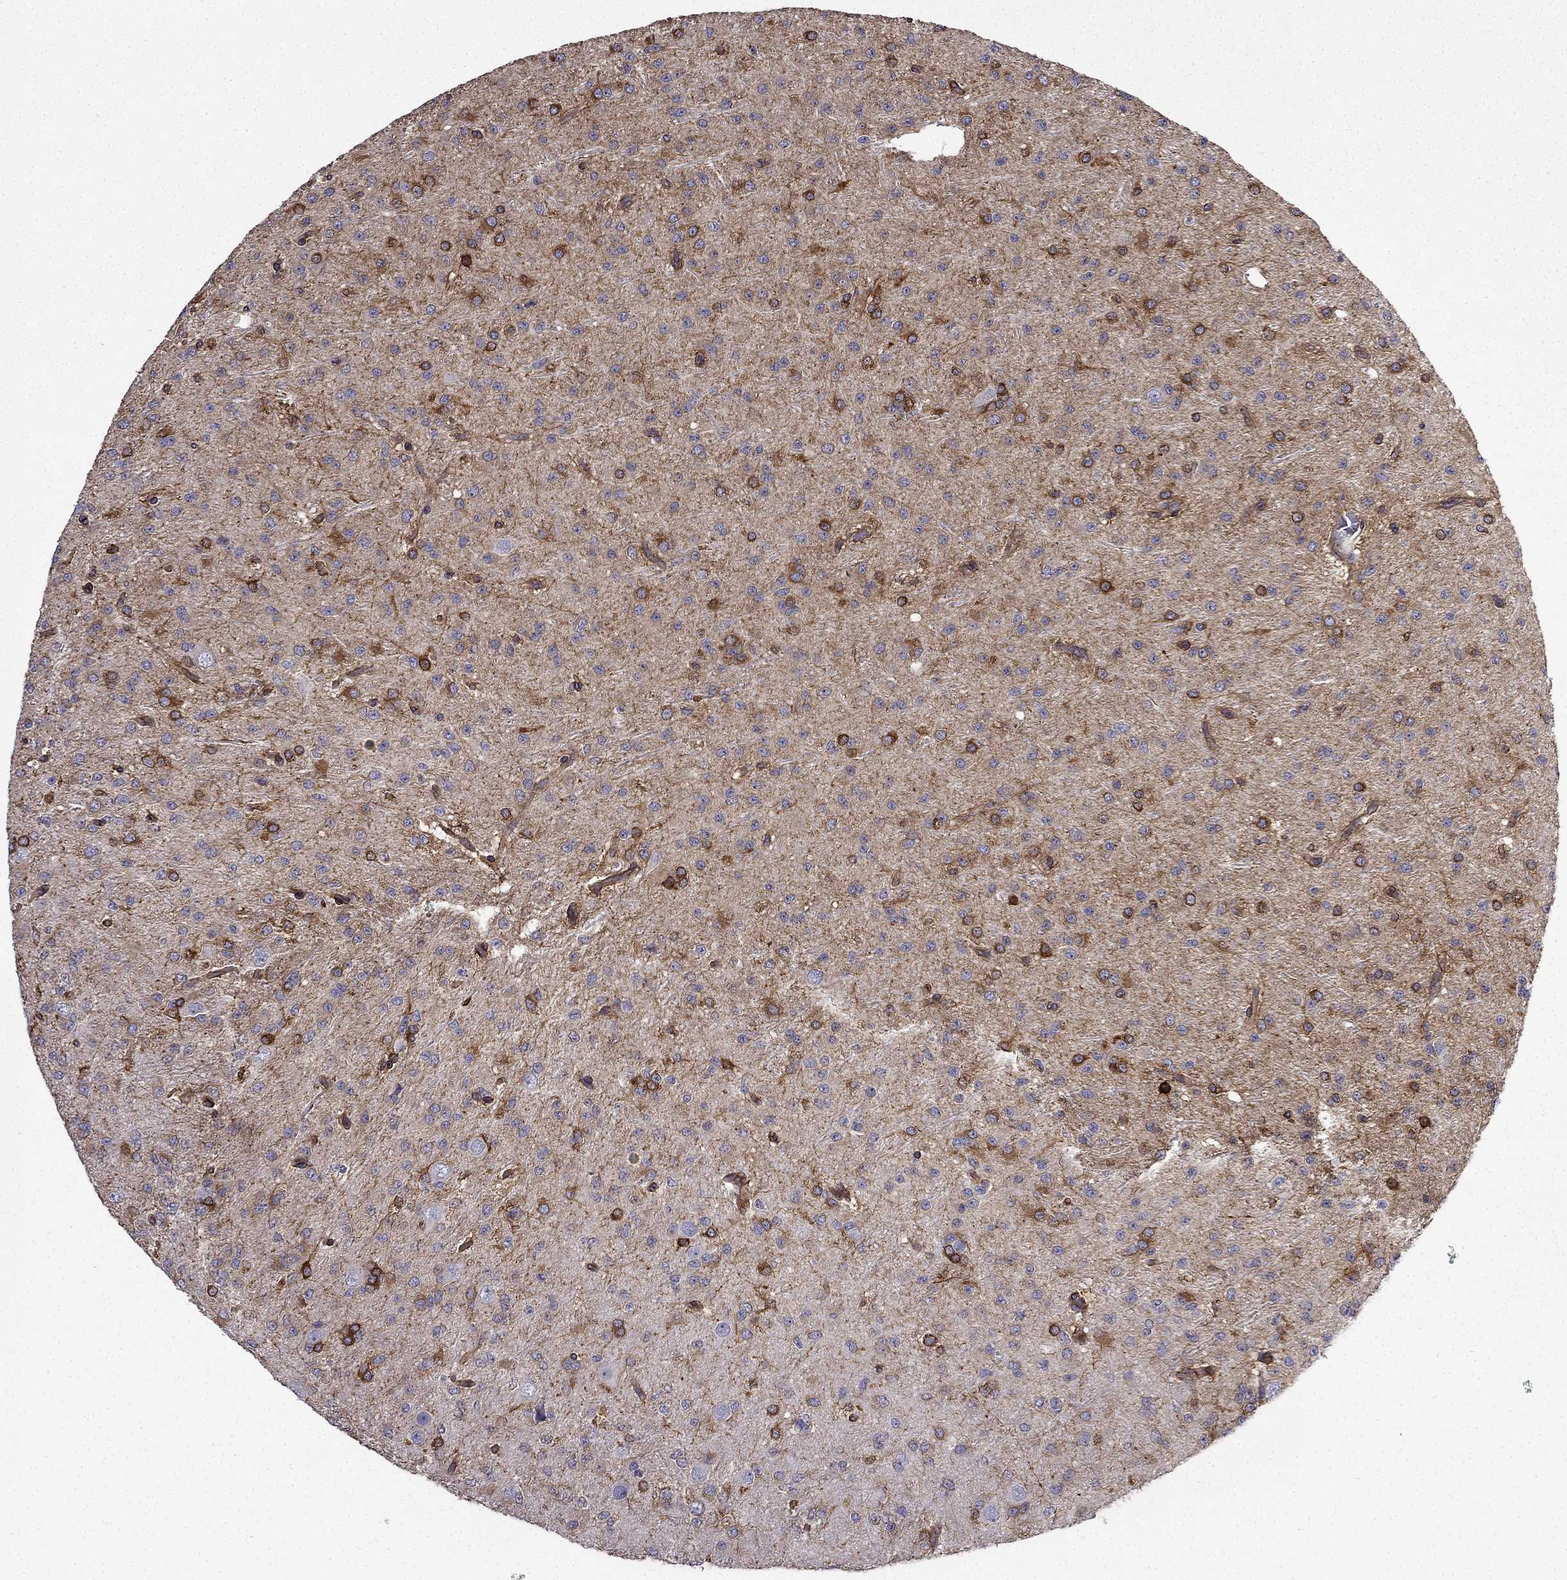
{"staining": {"intensity": "strong", "quantity": "<25%", "location": "cytoplasmic/membranous"}, "tissue": "glioma", "cell_type": "Tumor cells", "image_type": "cancer", "snomed": [{"axis": "morphology", "description": "Glioma, malignant, Low grade"}, {"axis": "topography", "description": "Brain"}], "caption": "DAB (3,3'-diaminobenzidine) immunohistochemical staining of human malignant glioma (low-grade) demonstrates strong cytoplasmic/membranous protein staining in about <25% of tumor cells. The protein of interest is stained brown, and the nuclei are stained in blue (DAB IHC with brightfield microscopy, high magnification).", "gene": "MAP4", "patient": {"sex": "male", "age": 27}}